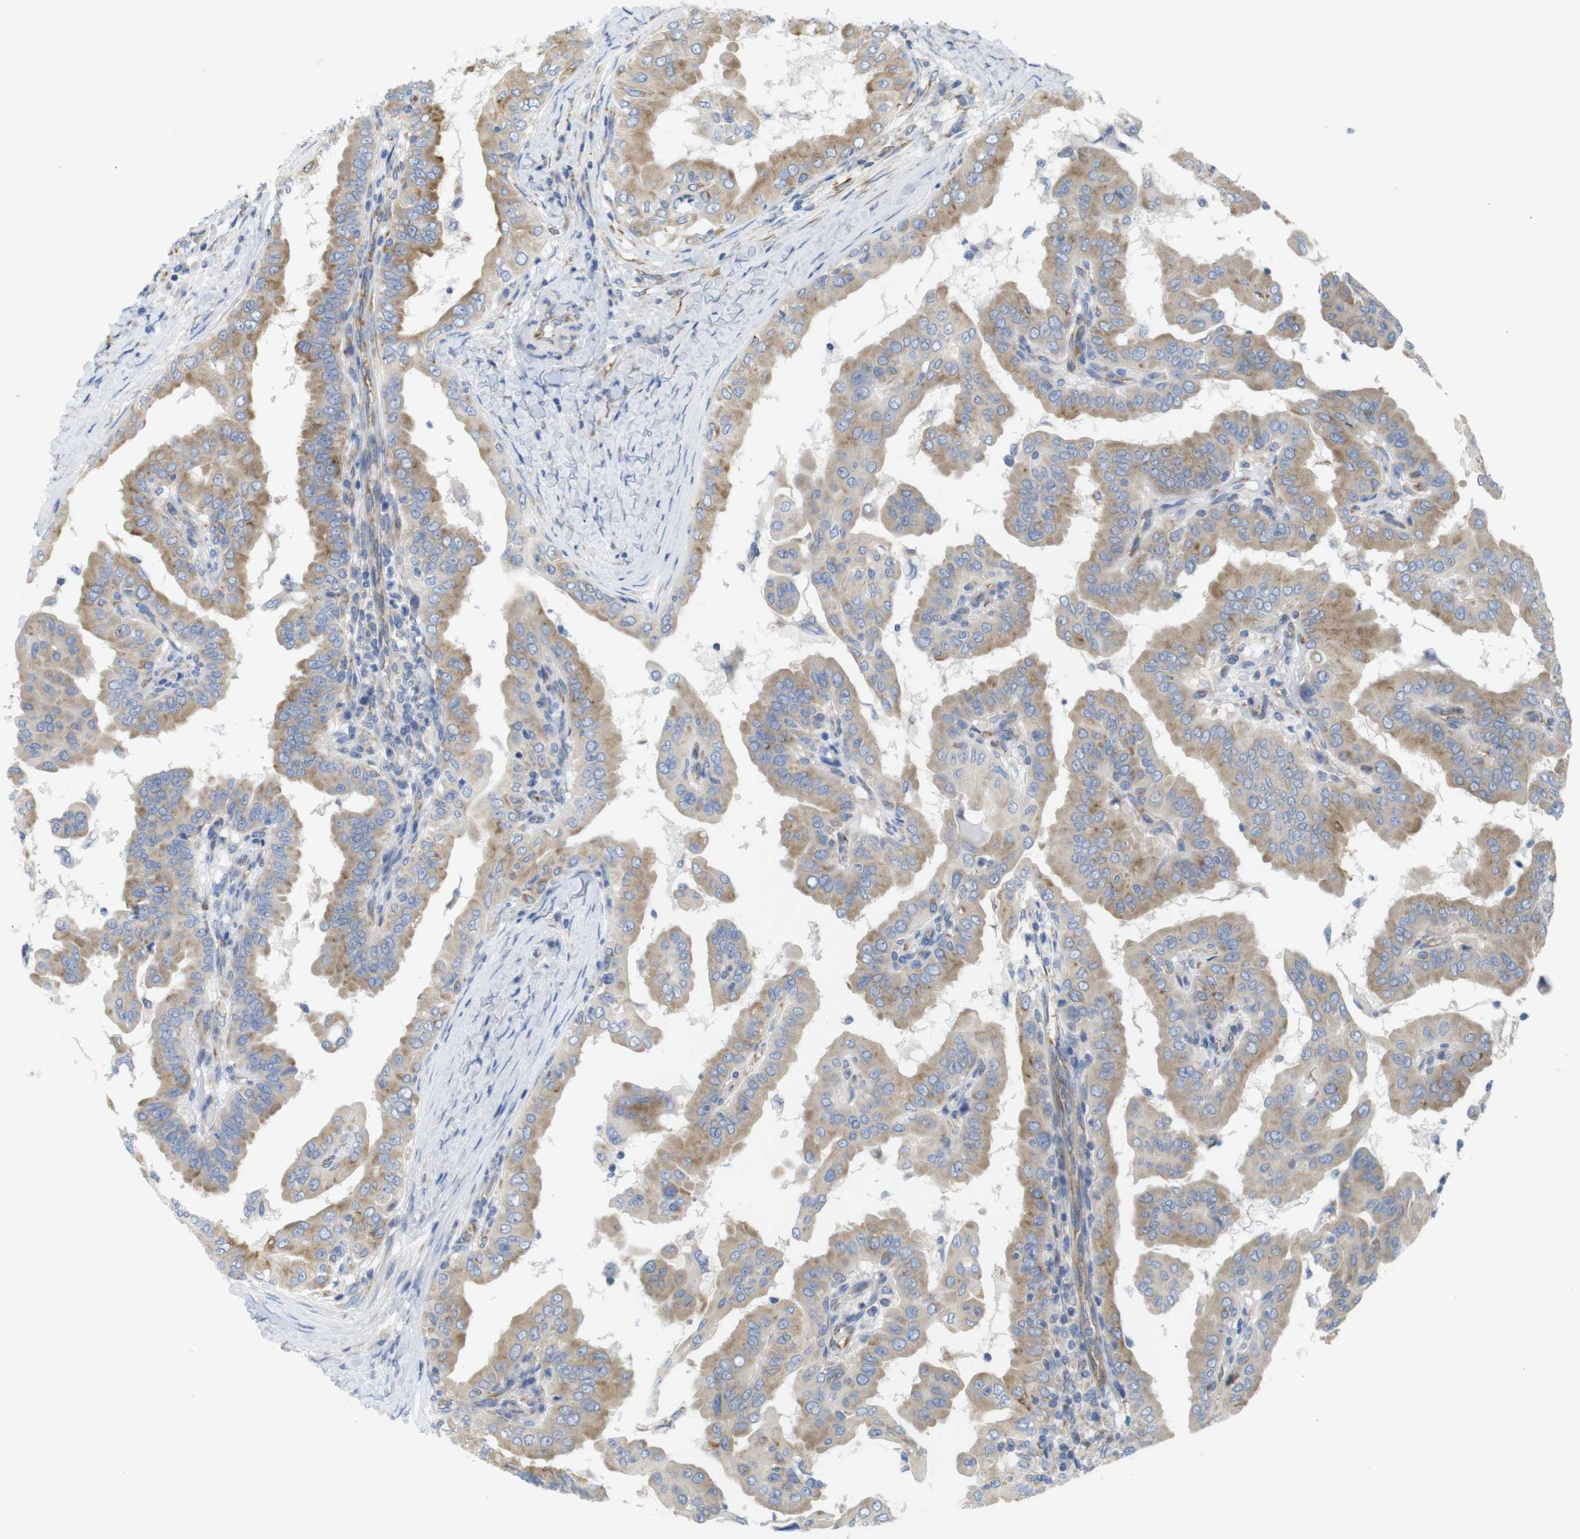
{"staining": {"intensity": "moderate", "quantity": "25%-75%", "location": "cytoplasmic/membranous"}, "tissue": "thyroid cancer", "cell_type": "Tumor cells", "image_type": "cancer", "snomed": [{"axis": "morphology", "description": "Papillary adenocarcinoma, NOS"}, {"axis": "topography", "description": "Thyroid gland"}], "caption": "The image reveals a brown stain indicating the presence of a protein in the cytoplasmic/membranous of tumor cells in thyroid cancer (papillary adenocarcinoma).", "gene": "PCNX2", "patient": {"sex": "male", "age": 33}}